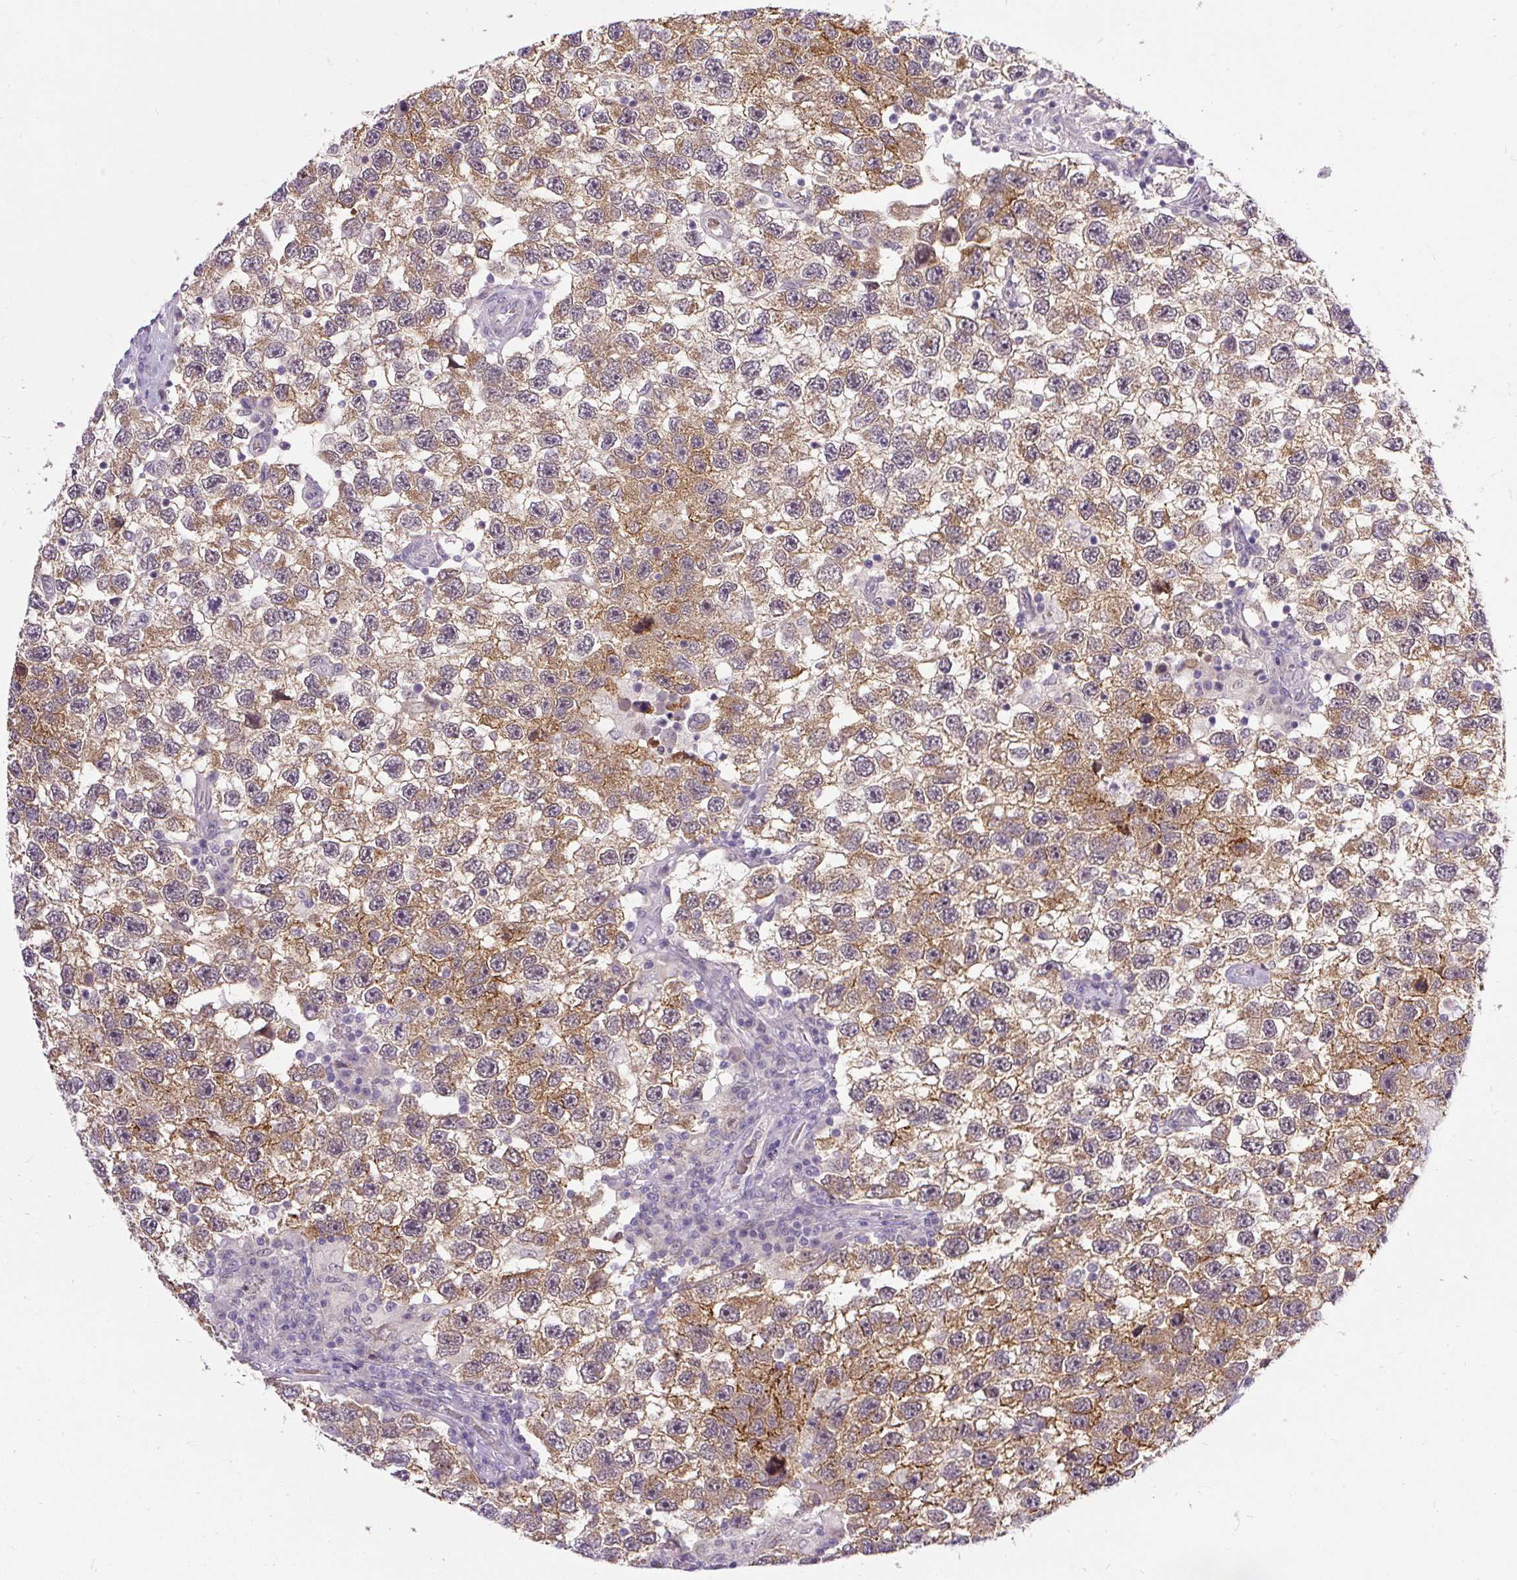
{"staining": {"intensity": "moderate", "quantity": ">75%", "location": "cytoplasmic/membranous"}, "tissue": "testis cancer", "cell_type": "Tumor cells", "image_type": "cancer", "snomed": [{"axis": "morphology", "description": "Seminoma, NOS"}, {"axis": "topography", "description": "Testis"}], "caption": "Testis cancer tissue displays moderate cytoplasmic/membranous staining in approximately >75% of tumor cells, visualized by immunohistochemistry.", "gene": "FAM117B", "patient": {"sex": "male", "age": 26}}